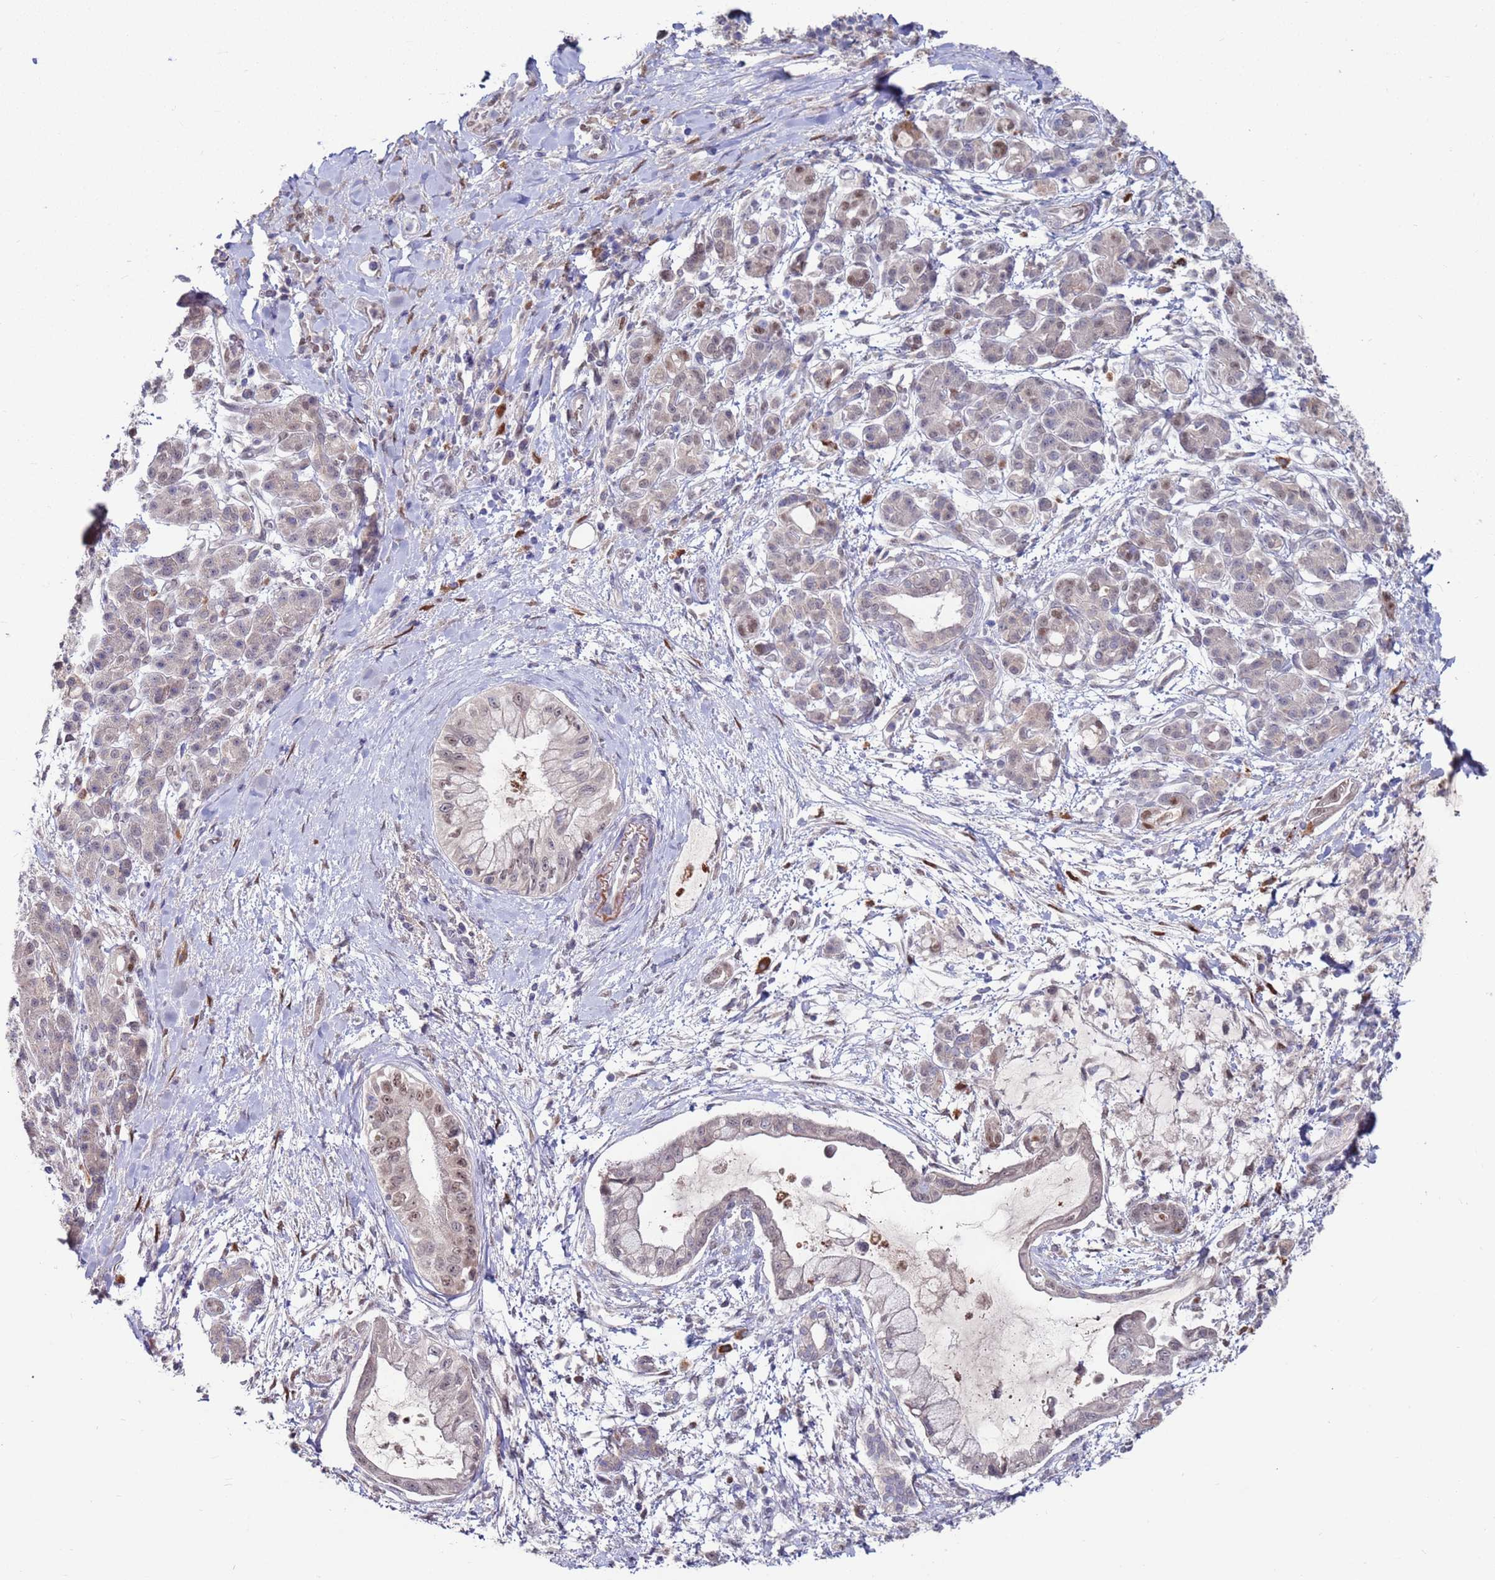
{"staining": {"intensity": "weak", "quantity": "<25%", "location": "nuclear"}, "tissue": "pancreatic cancer", "cell_type": "Tumor cells", "image_type": "cancer", "snomed": [{"axis": "morphology", "description": "Adenocarcinoma, NOS"}, {"axis": "topography", "description": "Pancreas"}], "caption": "This is a image of immunohistochemistry (IHC) staining of pancreatic cancer, which shows no positivity in tumor cells.", "gene": "FBXO27", "patient": {"sex": "male", "age": 48}}